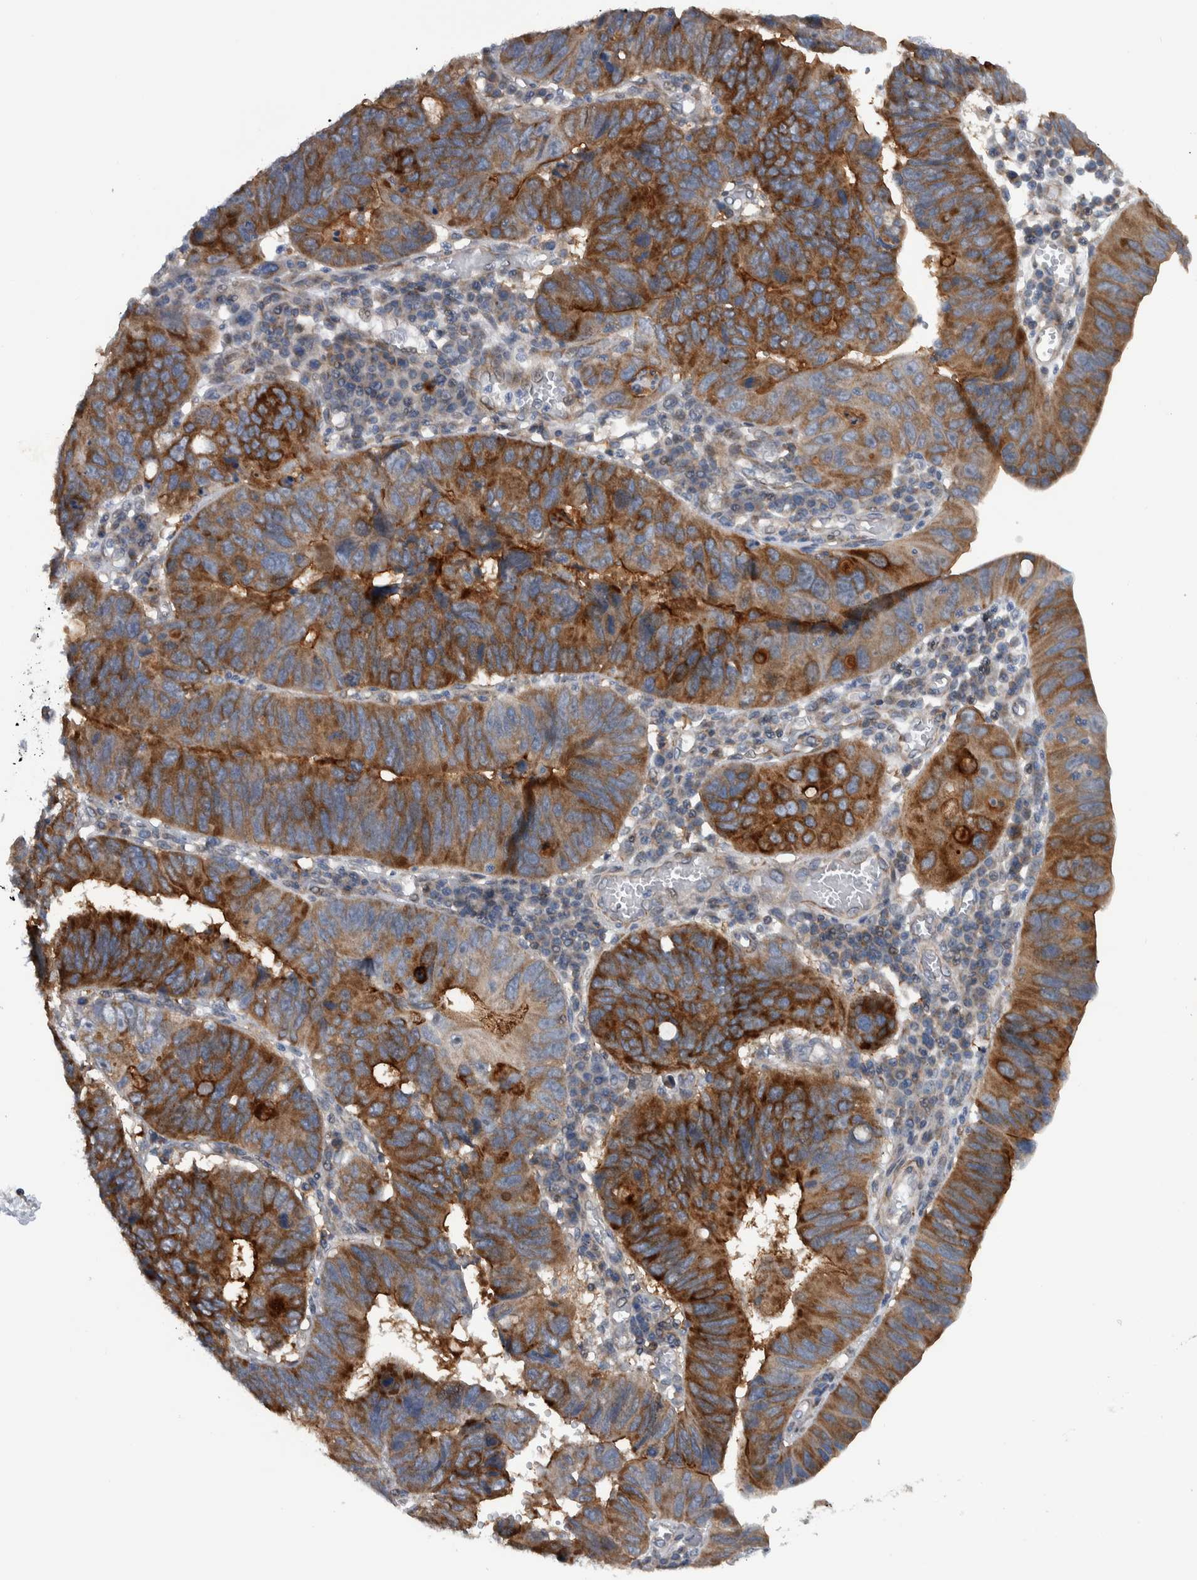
{"staining": {"intensity": "strong", "quantity": ">75%", "location": "cytoplasmic/membranous"}, "tissue": "stomach cancer", "cell_type": "Tumor cells", "image_type": "cancer", "snomed": [{"axis": "morphology", "description": "Adenocarcinoma, NOS"}, {"axis": "topography", "description": "Stomach"}], "caption": "A photomicrograph of stomach adenocarcinoma stained for a protein reveals strong cytoplasmic/membranous brown staining in tumor cells.", "gene": "BAIAP2L1", "patient": {"sex": "male", "age": 59}}